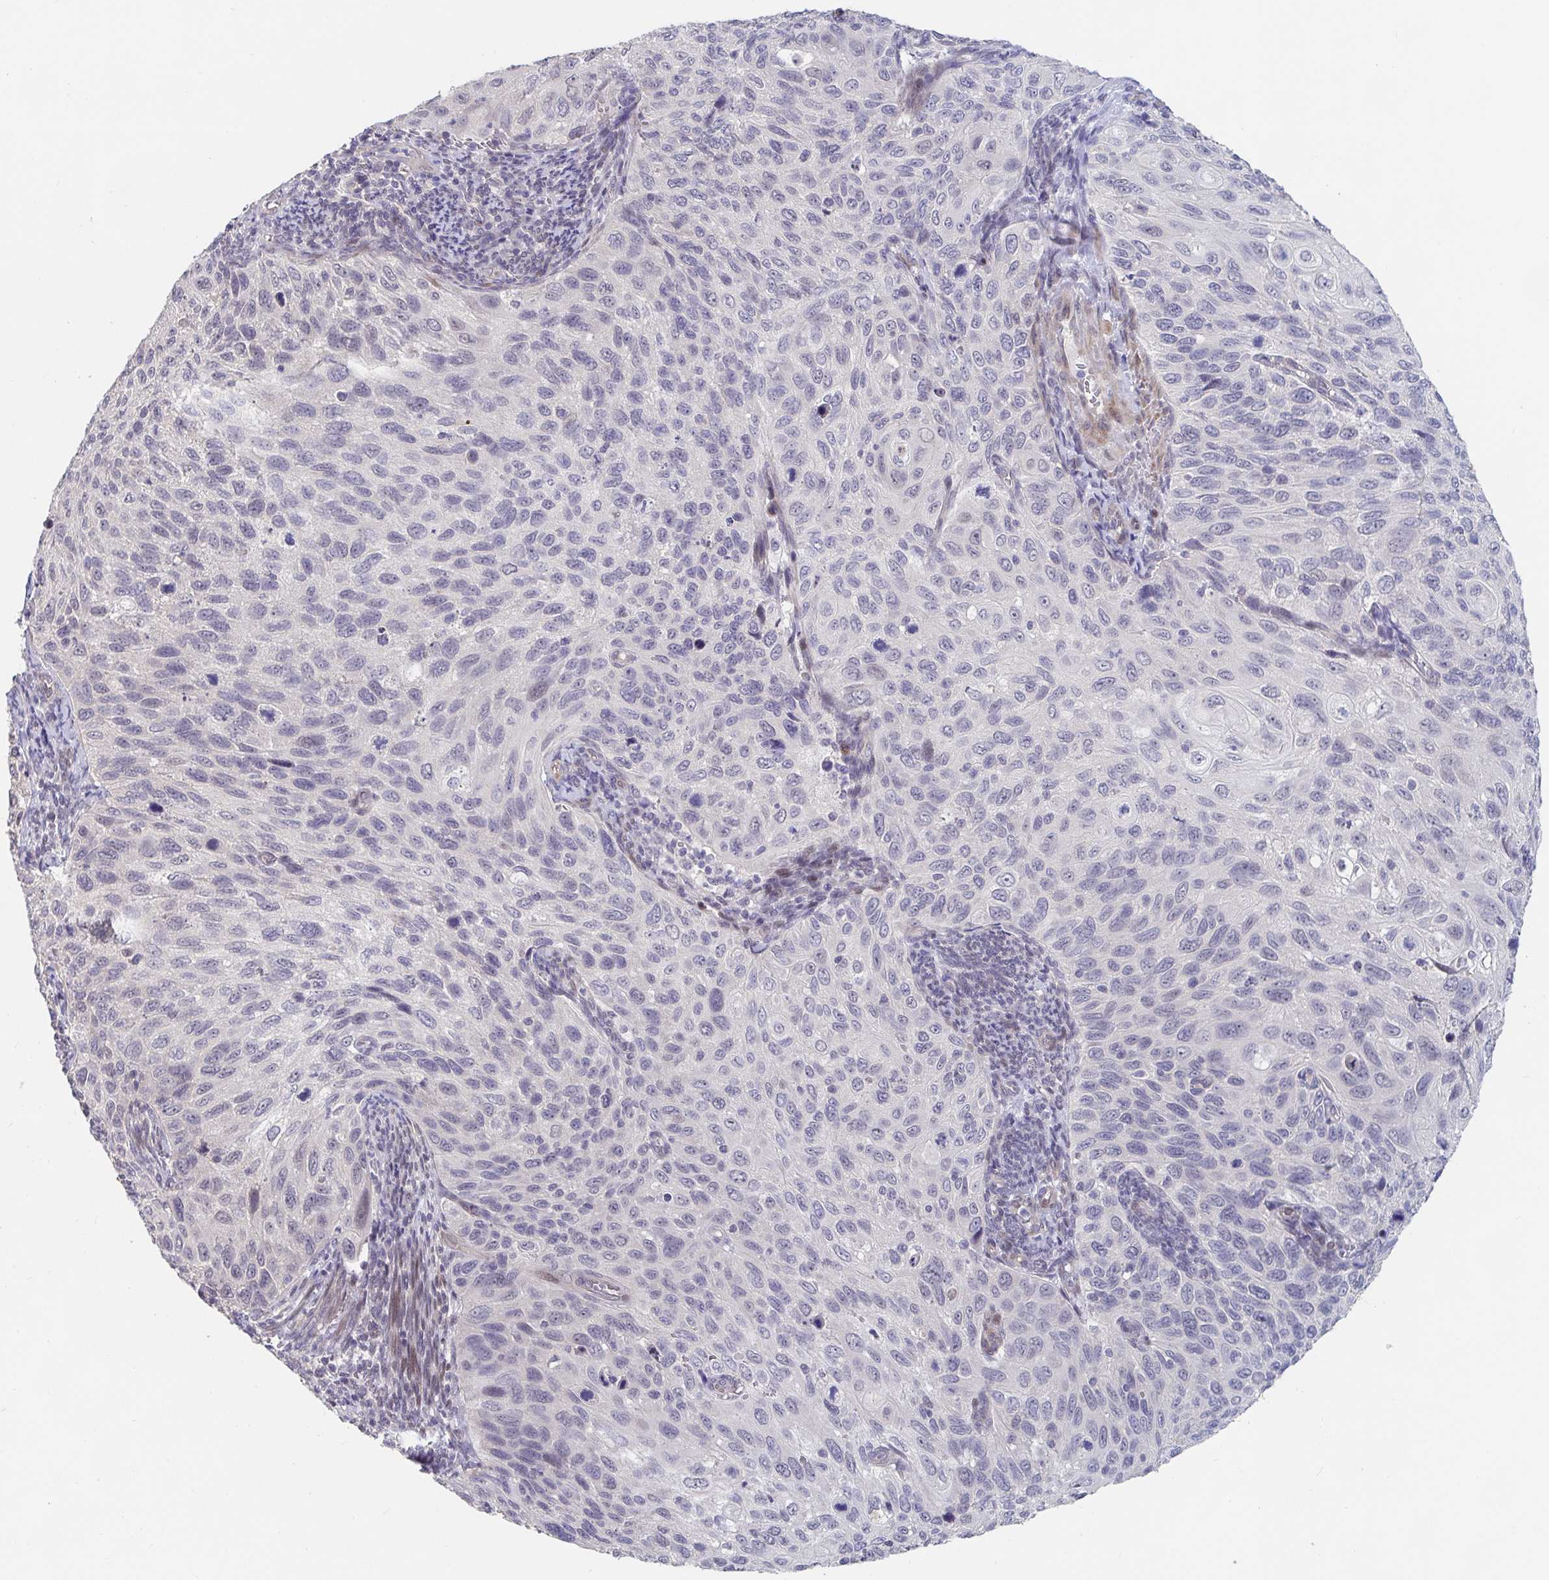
{"staining": {"intensity": "negative", "quantity": "none", "location": "none"}, "tissue": "cervical cancer", "cell_type": "Tumor cells", "image_type": "cancer", "snomed": [{"axis": "morphology", "description": "Squamous cell carcinoma, NOS"}, {"axis": "topography", "description": "Cervix"}], "caption": "This is an immunohistochemistry image of cervical squamous cell carcinoma. There is no staining in tumor cells.", "gene": "FAM156B", "patient": {"sex": "female", "age": 70}}